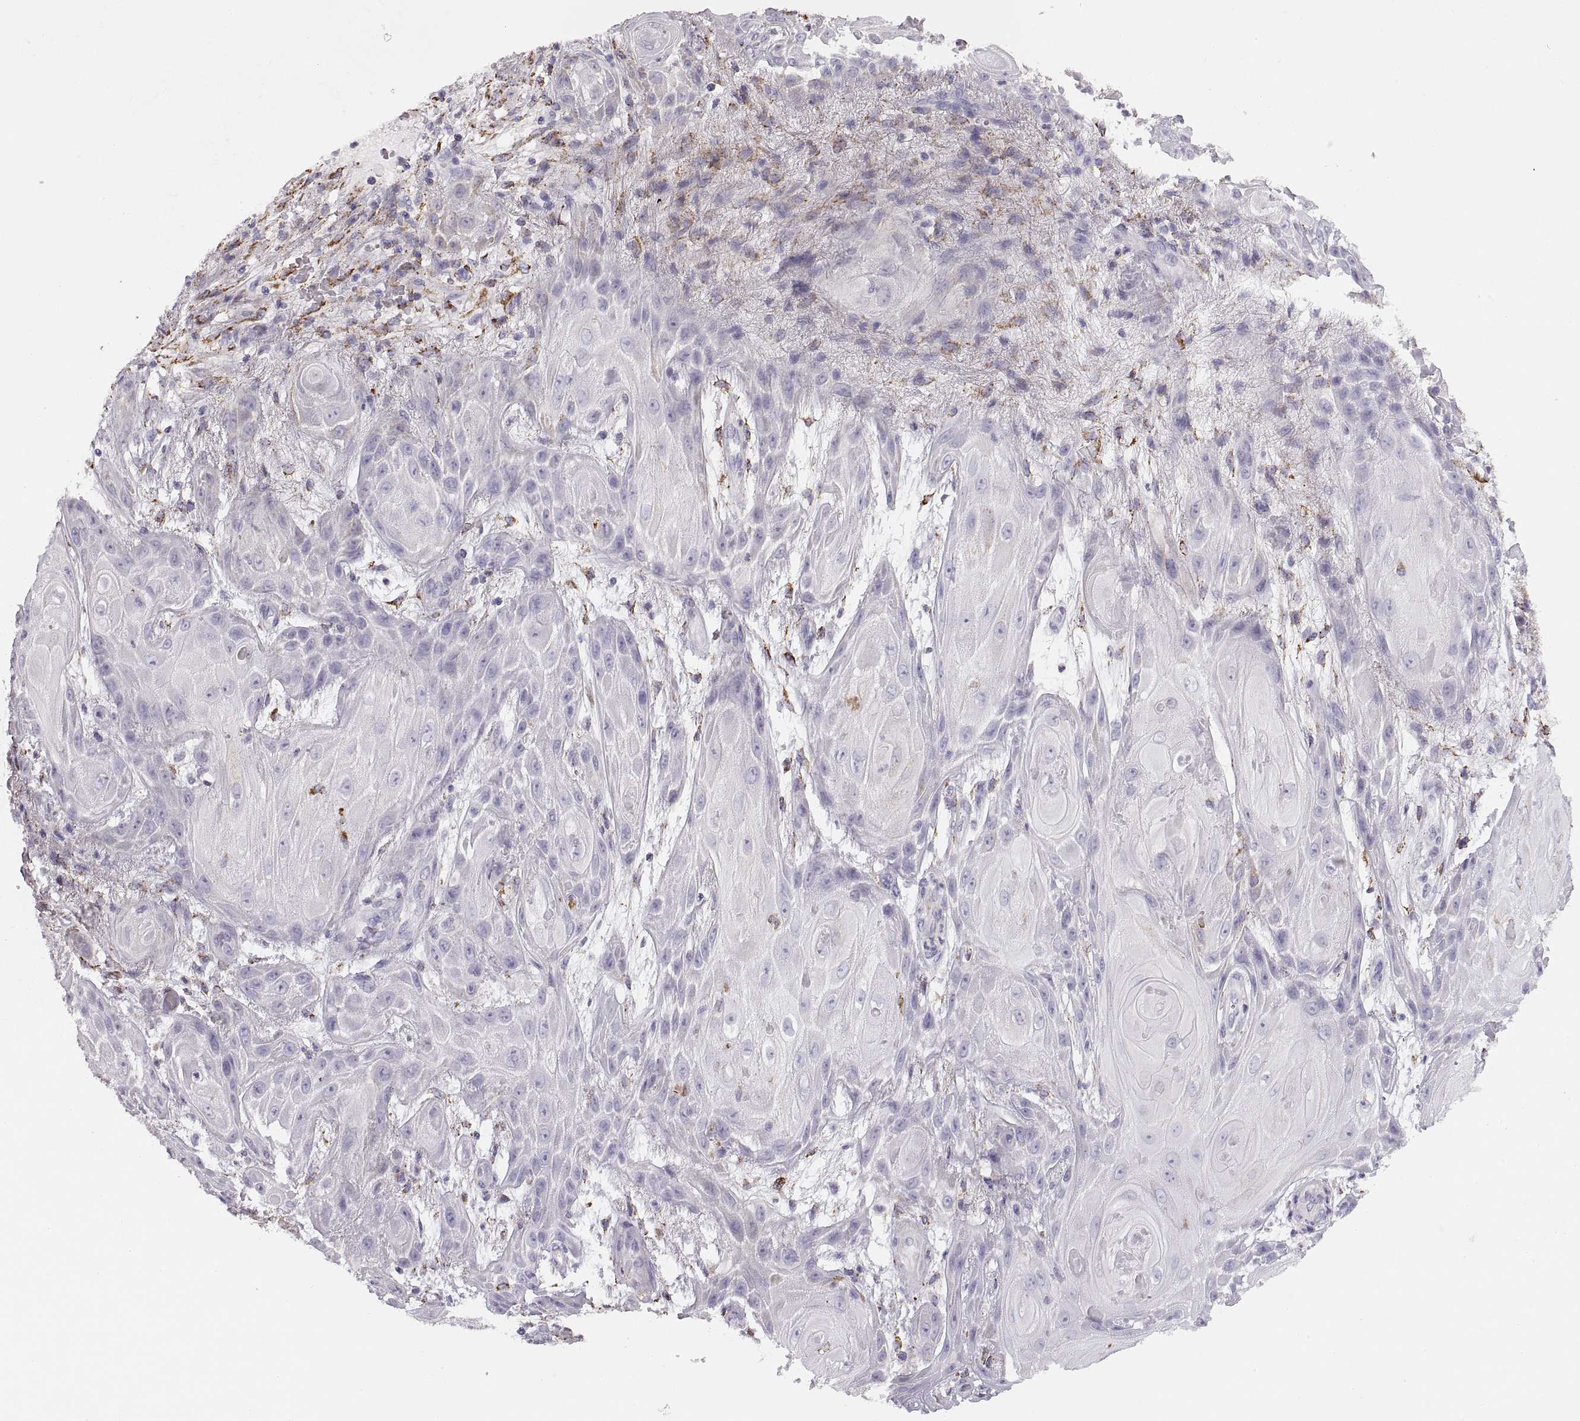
{"staining": {"intensity": "negative", "quantity": "none", "location": "none"}, "tissue": "skin cancer", "cell_type": "Tumor cells", "image_type": "cancer", "snomed": [{"axis": "morphology", "description": "Squamous cell carcinoma, NOS"}, {"axis": "topography", "description": "Skin"}], "caption": "Tumor cells show no significant protein positivity in squamous cell carcinoma (skin).", "gene": "COL9A3", "patient": {"sex": "male", "age": 62}}